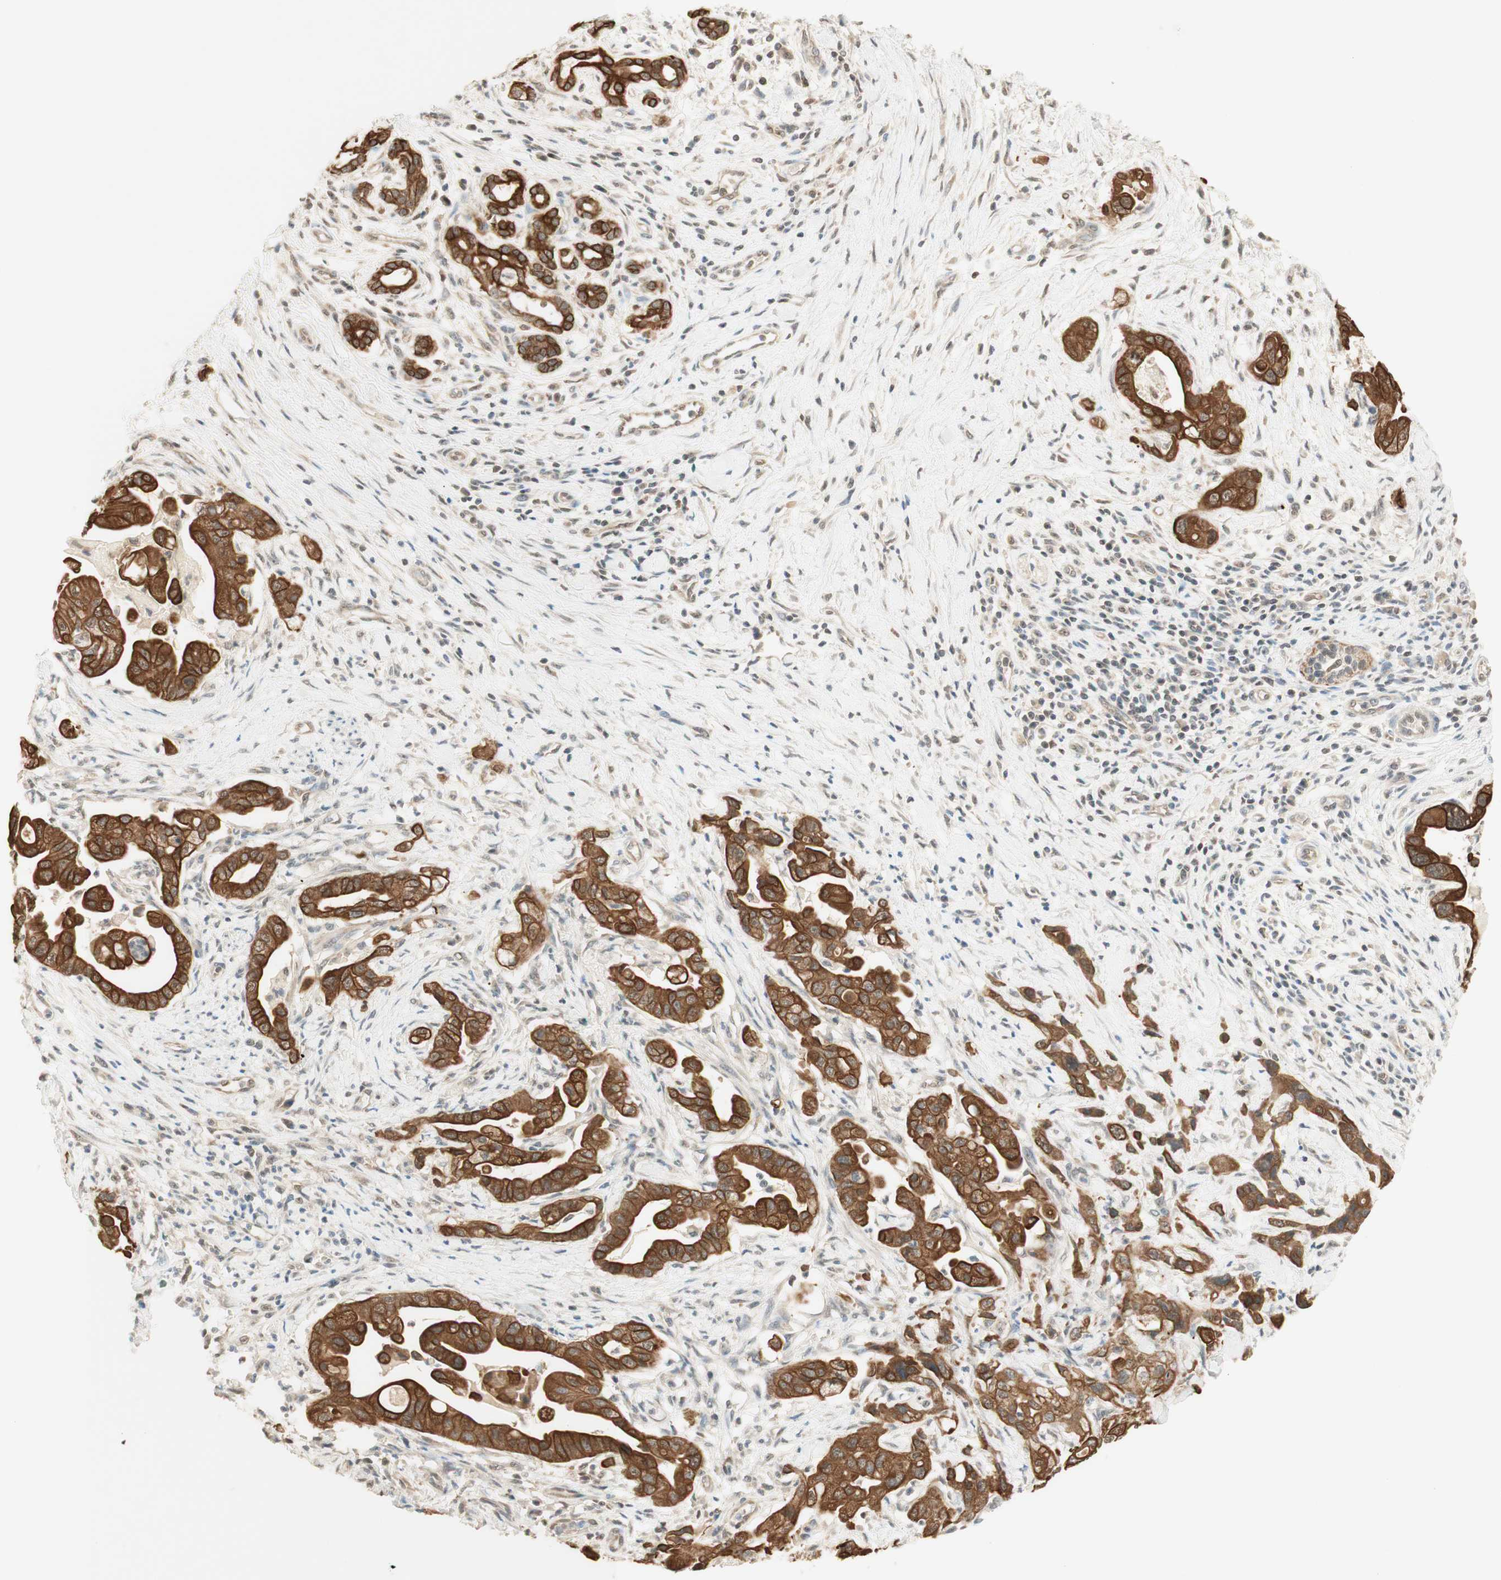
{"staining": {"intensity": "strong", "quantity": ">75%", "location": "cytoplasmic/membranous"}, "tissue": "pancreatic cancer", "cell_type": "Tumor cells", "image_type": "cancer", "snomed": [{"axis": "morphology", "description": "Adenocarcinoma, NOS"}, {"axis": "topography", "description": "Pancreas"}], "caption": "Pancreatic cancer (adenocarcinoma) was stained to show a protein in brown. There is high levels of strong cytoplasmic/membranous staining in approximately >75% of tumor cells. The staining is performed using DAB brown chromogen to label protein expression. The nuclei are counter-stained blue using hematoxylin.", "gene": "SPINT2", "patient": {"sex": "female", "age": 75}}